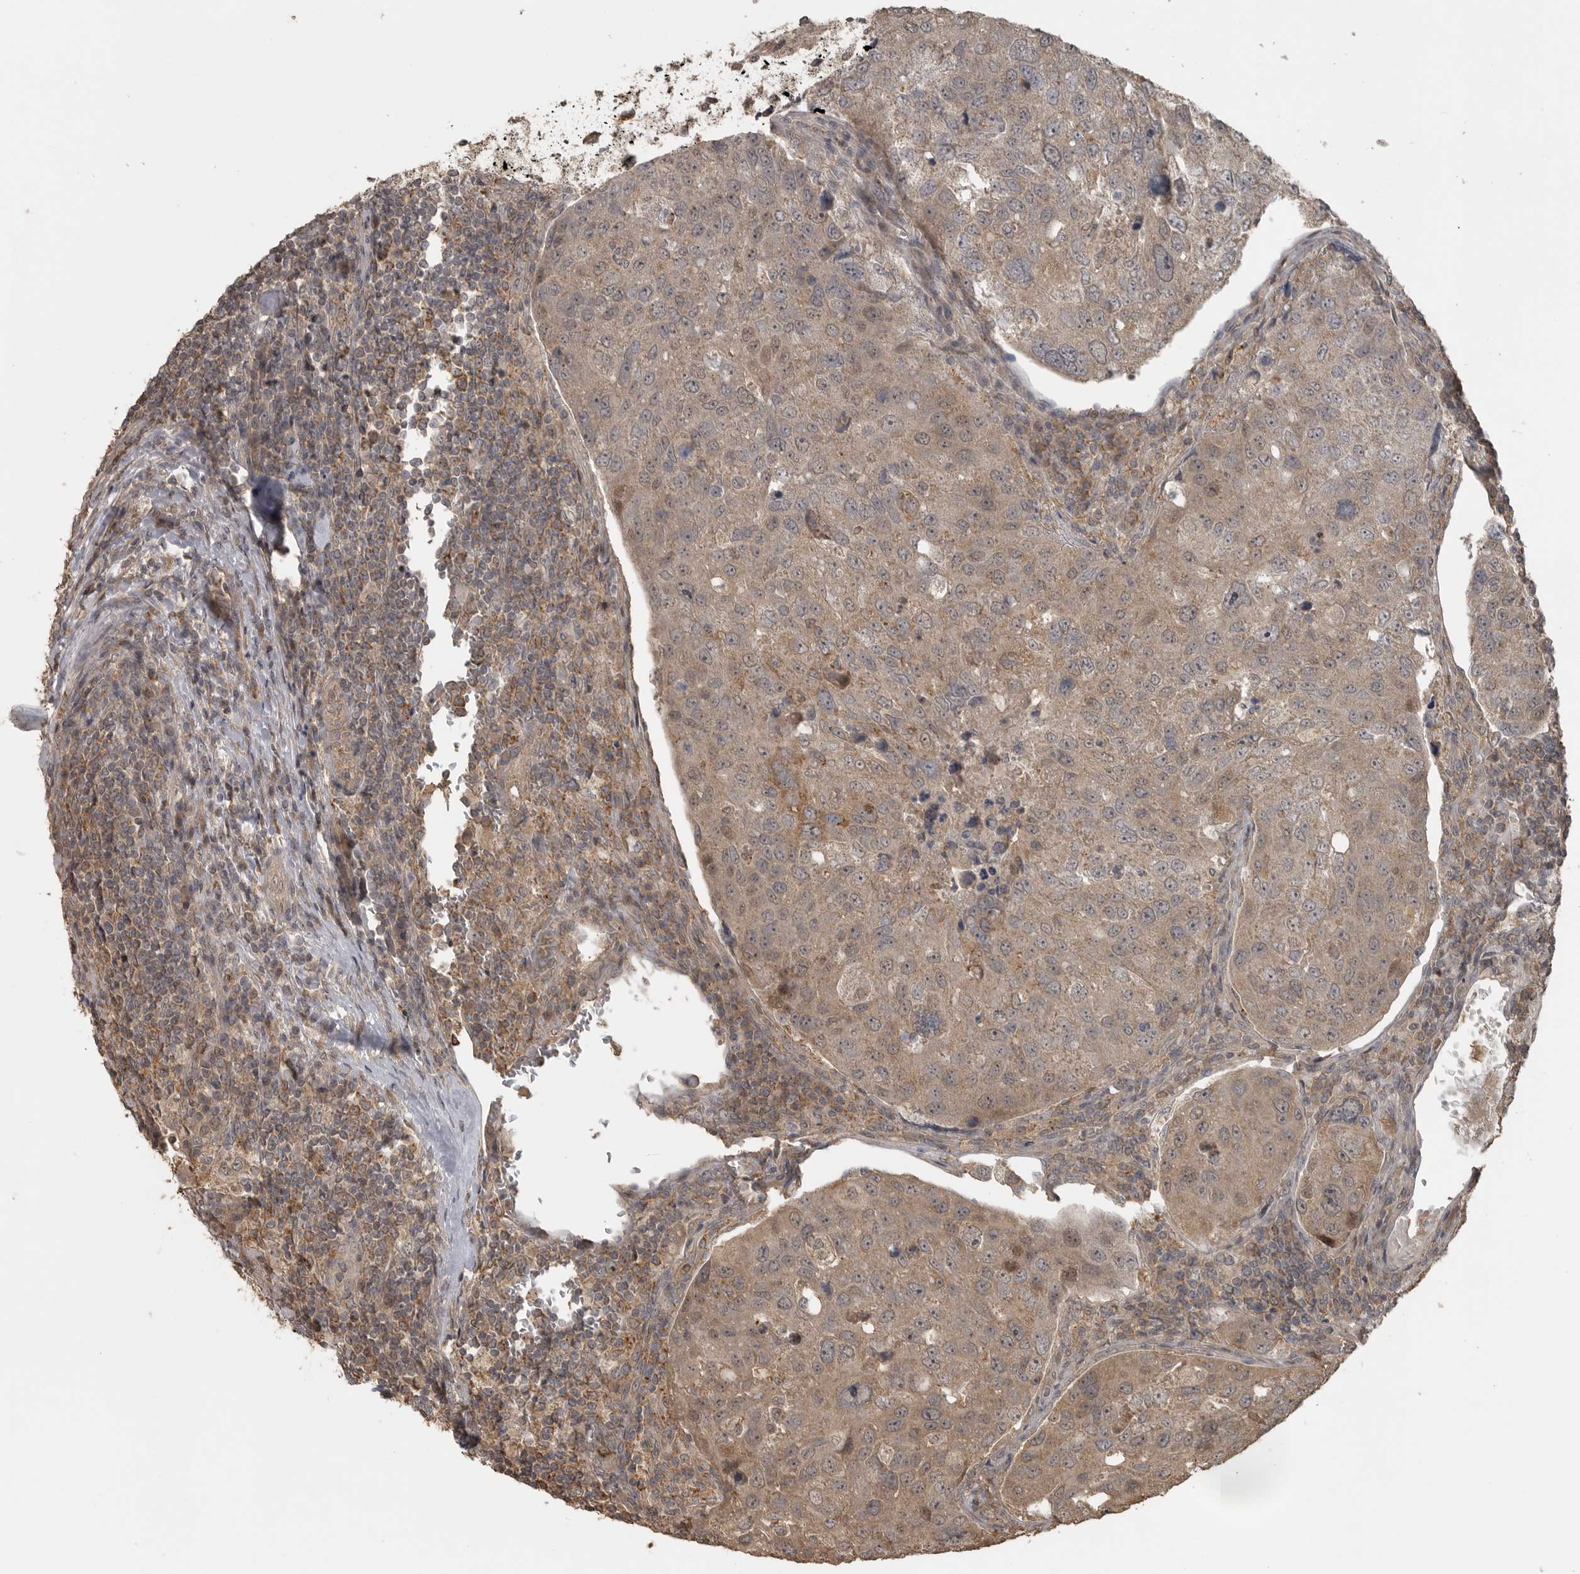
{"staining": {"intensity": "weak", "quantity": ">75%", "location": "cytoplasmic/membranous"}, "tissue": "urothelial cancer", "cell_type": "Tumor cells", "image_type": "cancer", "snomed": [{"axis": "morphology", "description": "Urothelial carcinoma, High grade"}, {"axis": "topography", "description": "Lymph node"}, {"axis": "topography", "description": "Urinary bladder"}], "caption": "IHC histopathology image of urothelial cancer stained for a protein (brown), which exhibits low levels of weak cytoplasmic/membranous staining in approximately >75% of tumor cells.", "gene": "LLGL1", "patient": {"sex": "male", "age": 51}}